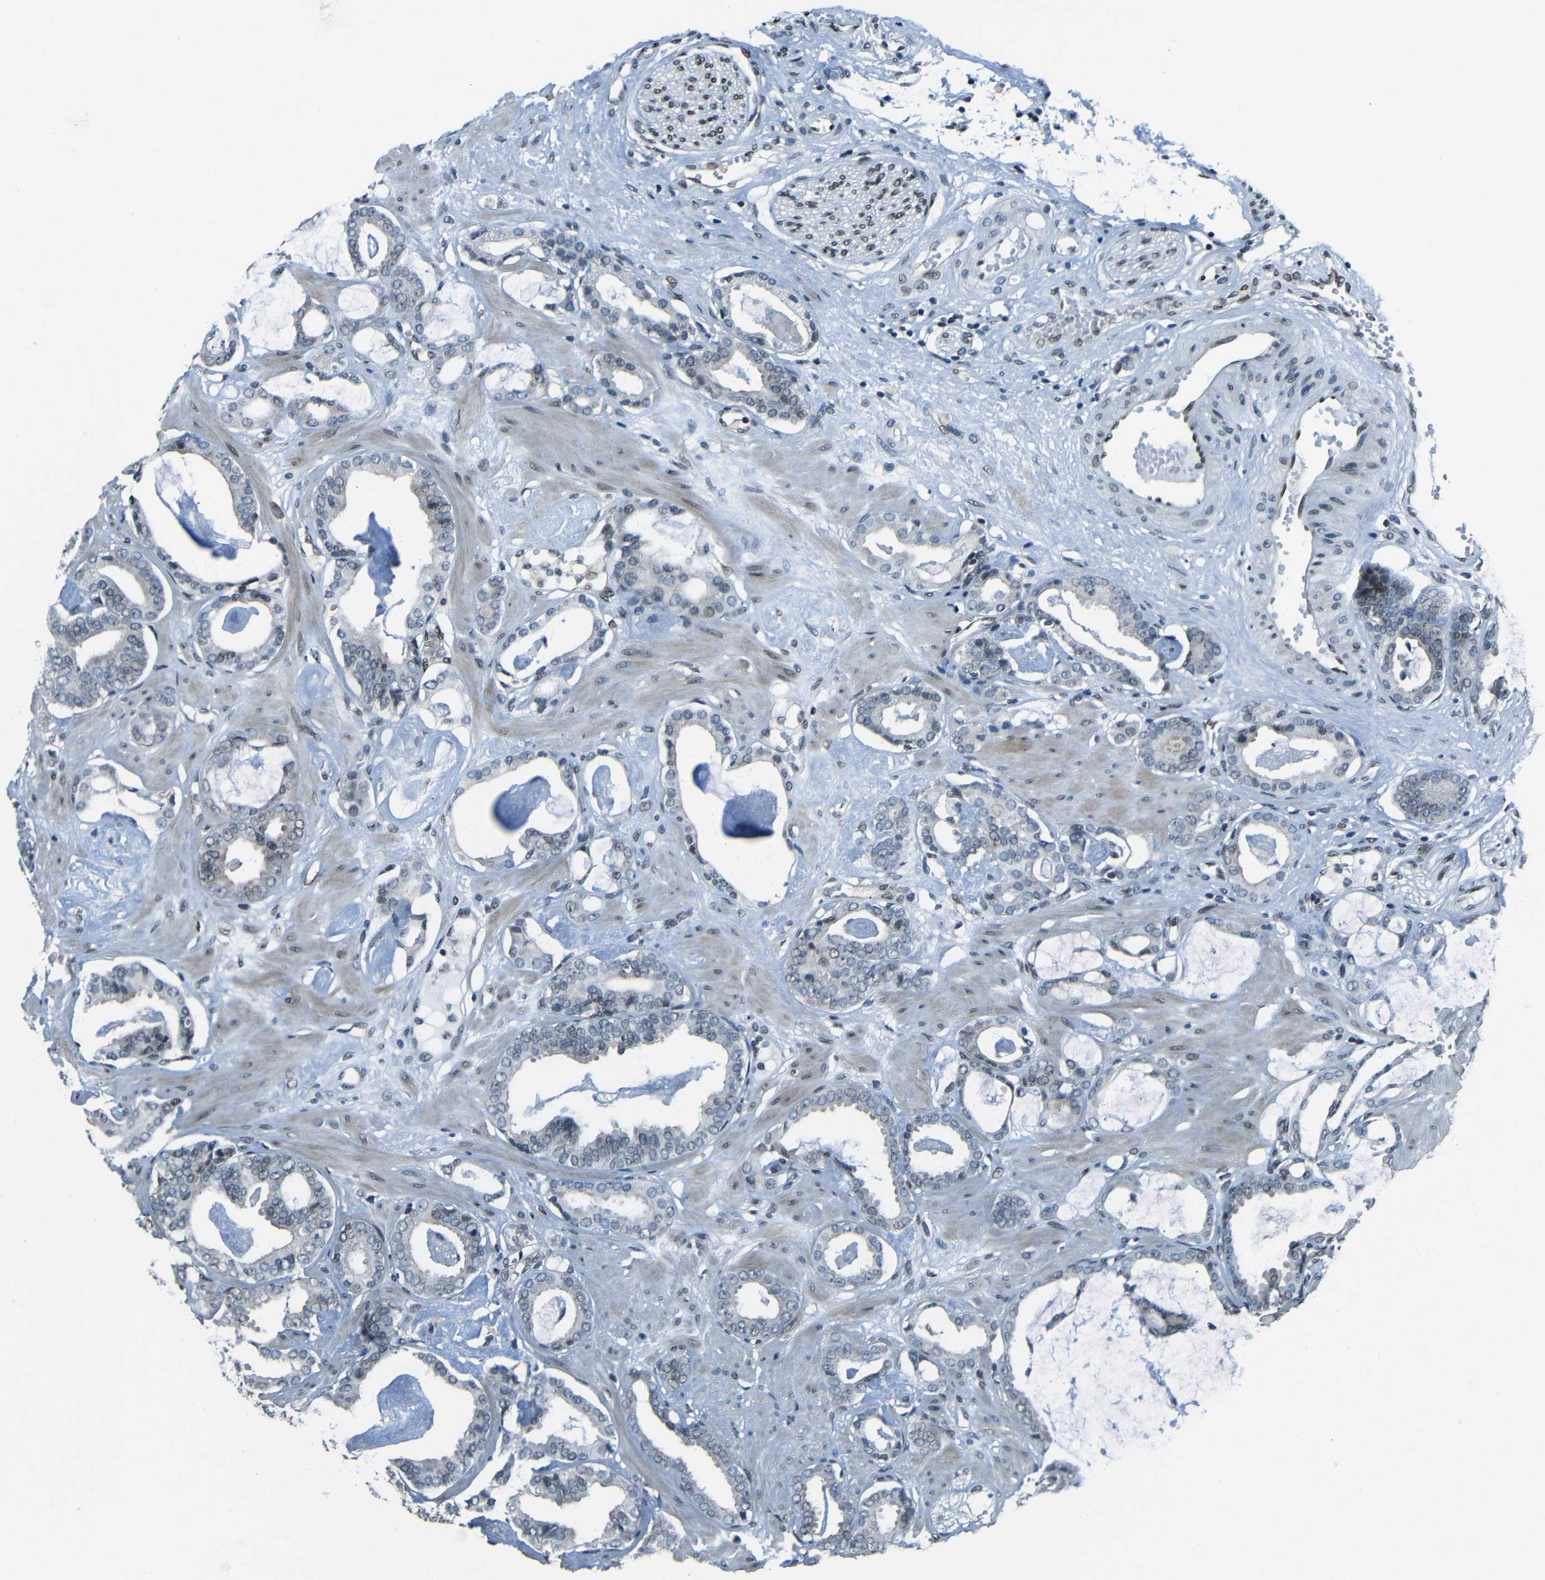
{"staining": {"intensity": "weak", "quantity": "<25%", "location": "nuclear"}, "tissue": "prostate cancer", "cell_type": "Tumor cells", "image_type": "cancer", "snomed": [{"axis": "morphology", "description": "Adenocarcinoma, Low grade"}, {"axis": "topography", "description": "Prostate"}], "caption": "Protein analysis of adenocarcinoma (low-grade) (prostate) displays no significant positivity in tumor cells. (IHC, brightfield microscopy, high magnification).", "gene": "PSIP1", "patient": {"sex": "male", "age": 53}}